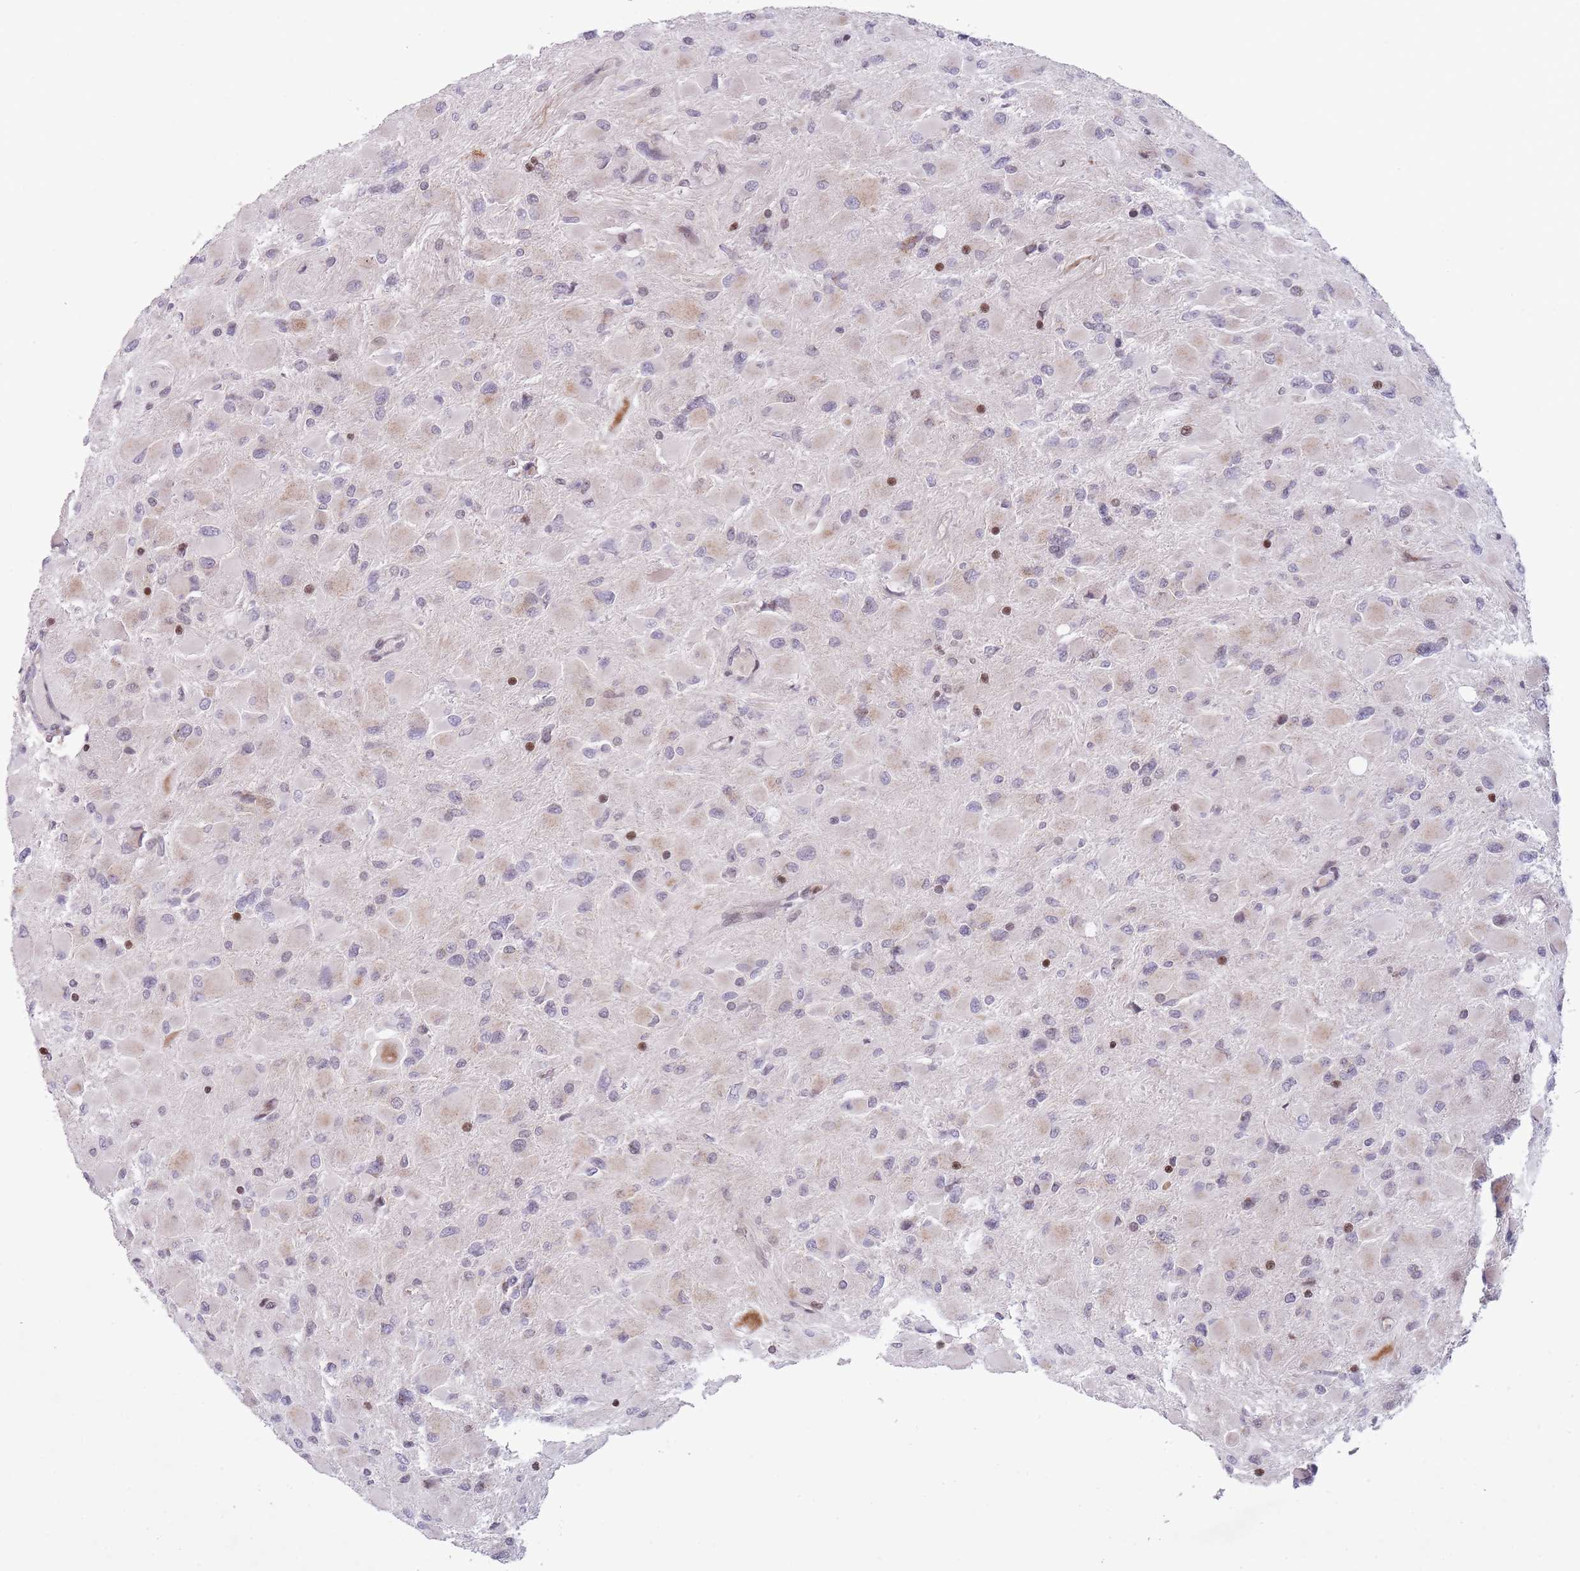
{"staining": {"intensity": "negative", "quantity": "none", "location": "none"}, "tissue": "glioma", "cell_type": "Tumor cells", "image_type": "cancer", "snomed": [{"axis": "morphology", "description": "Glioma, malignant, High grade"}, {"axis": "topography", "description": "Cerebral cortex"}], "caption": "There is no significant positivity in tumor cells of glioma.", "gene": "SLC35F5", "patient": {"sex": "female", "age": 36}}